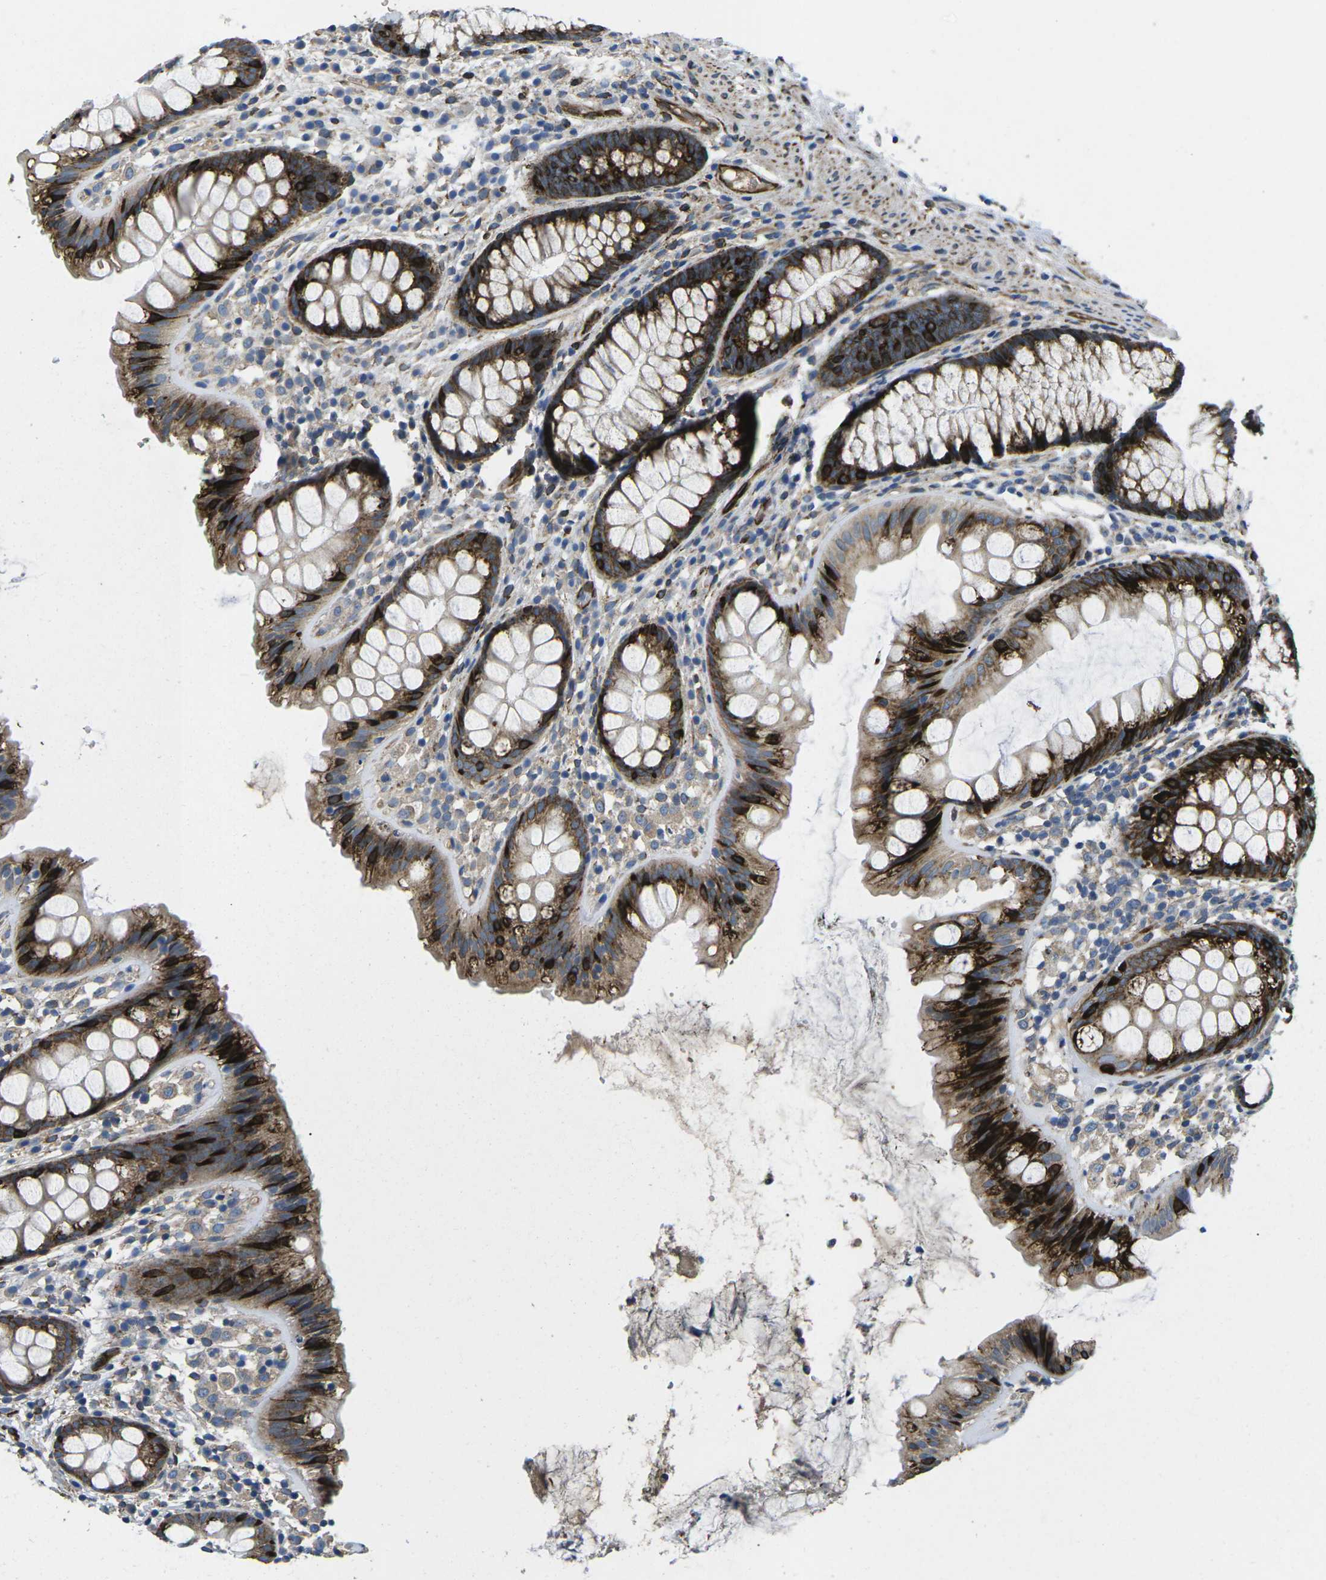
{"staining": {"intensity": "strong", "quantity": ">75%", "location": "cytoplasmic/membranous"}, "tissue": "colon", "cell_type": "Endothelial cells", "image_type": "normal", "snomed": [{"axis": "morphology", "description": "Normal tissue, NOS"}, {"axis": "topography", "description": "Colon"}], "caption": "The photomicrograph shows a brown stain indicating the presence of a protein in the cytoplasmic/membranous of endothelial cells in colon. The staining was performed using DAB to visualize the protein expression in brown, while the nuclei were stained in blue with hematoxylin (Magnification: 20x).", "gene": "PDZD8", "patient": {"sex": "female", "age": 56}}